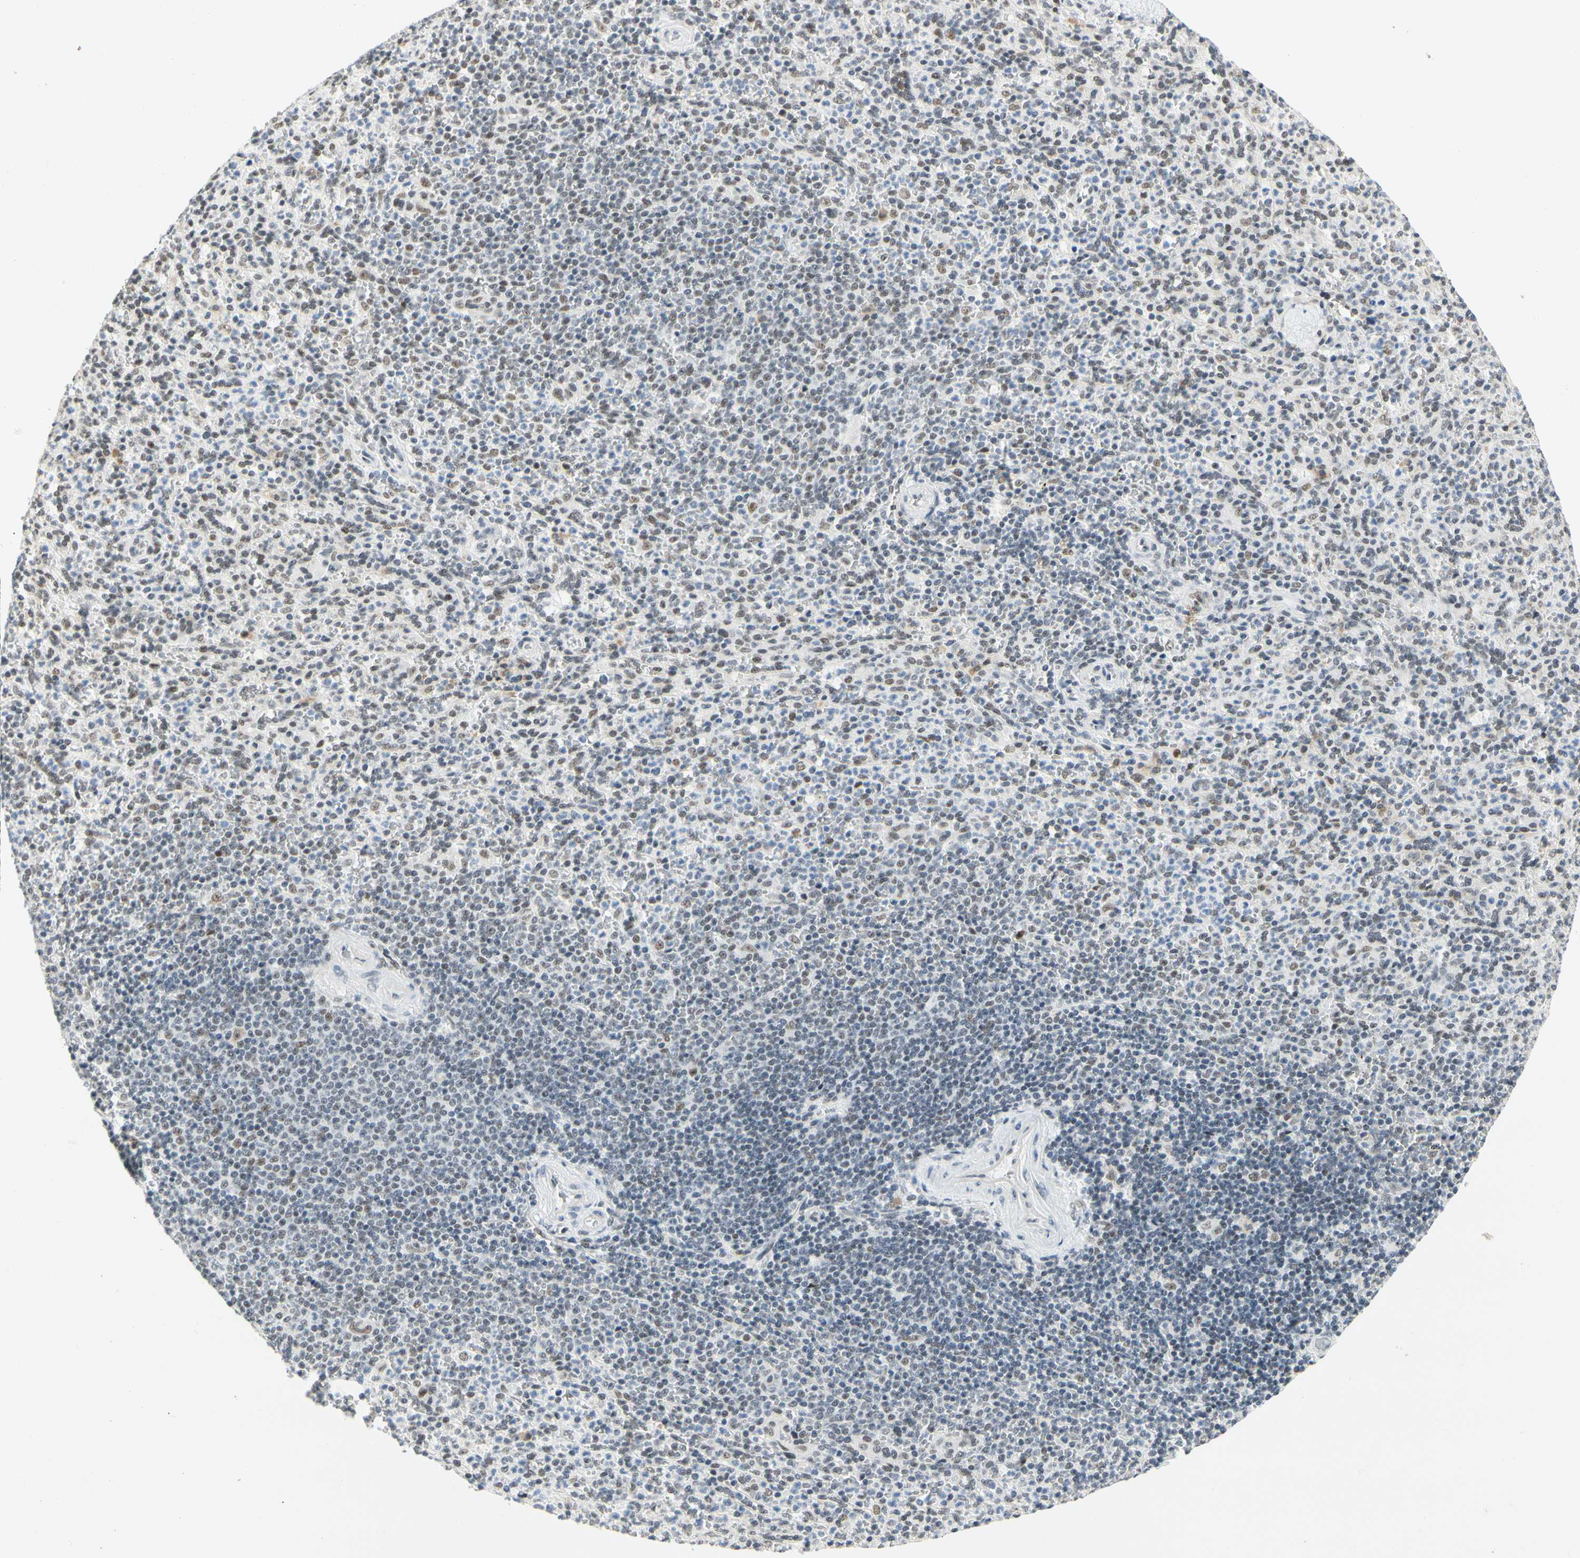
{"staining": {"intensity": "weak", "quantity": "<25%", "location": "nuclear"}, "tissue": "spleen", "cell_type": "Cells in red pulp", "image_type": "normal", "snomed": [{"axis": "morphology", "description": "Normal tissue, NOS"}, {"axis": "topography", "description": "Spleen"}], "caption": "A high-resolution photomicrograph shows immunohistochemistry (IHC) staining of normal spleen, which displays no significant positivity in cells in red pulp.", "gene": "ZSCAN16", "patient": {"sex": "male", "age": 36}}